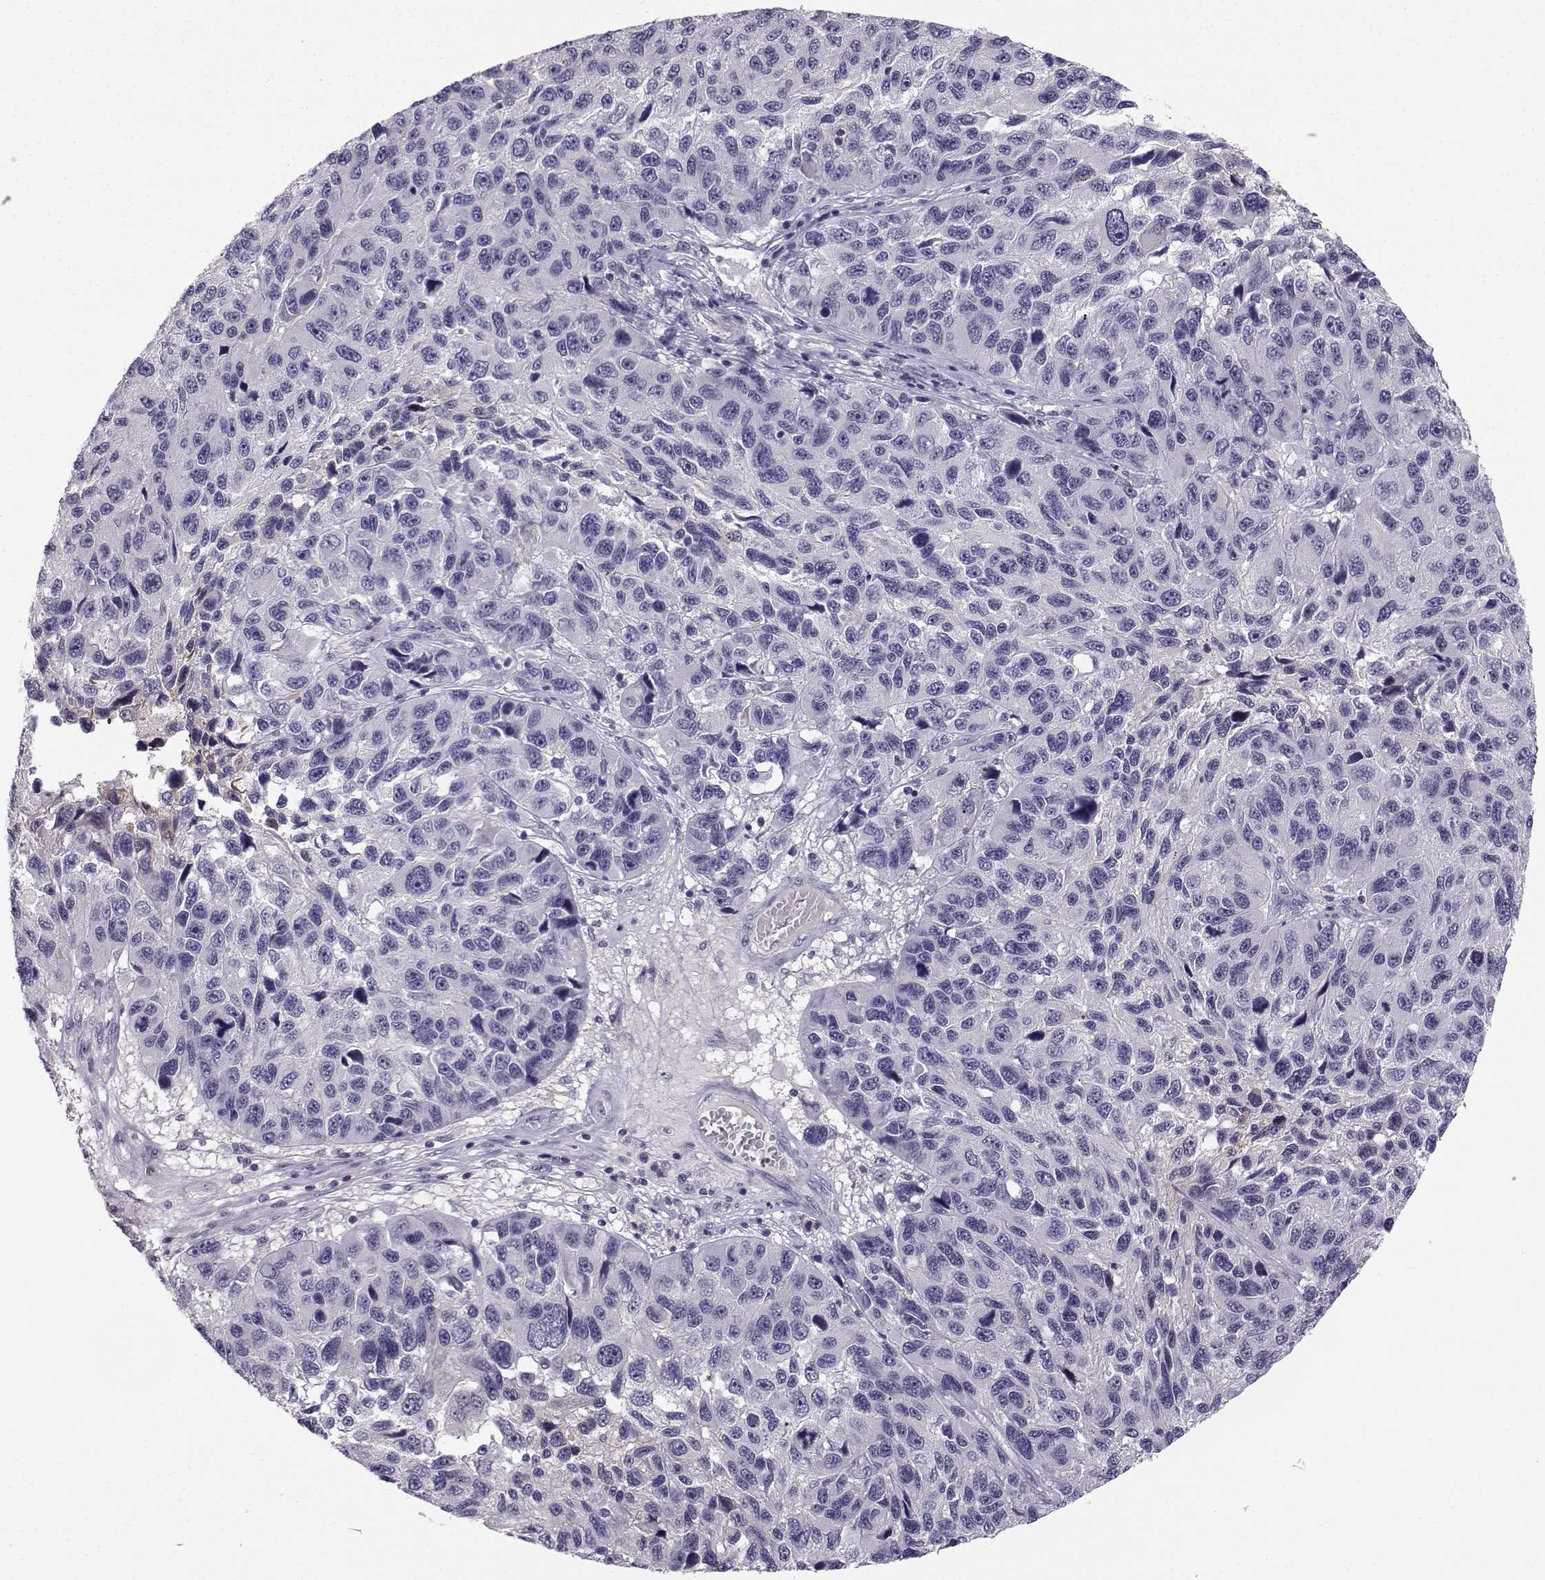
{"staining": {"intensity": "negative", "quantity": "none", "location": "none"}, "tissue": "melanoma", "cell_type": "Tumor cells", "image_type": "cancer", "snomed": [{"axis": "morphology", "description": "Malignant melanoma, NOS"}, {"axis": "topography", "description": "Skin"}], "caption": "Immunohistochemistry of human melanoma reveals no staining in tumor cells. (Immunohistochemistry (ihc), brightfield microscopy, high magnification).", "gene": "MROH7", "patient": {"sex": "male", "age": 53}}